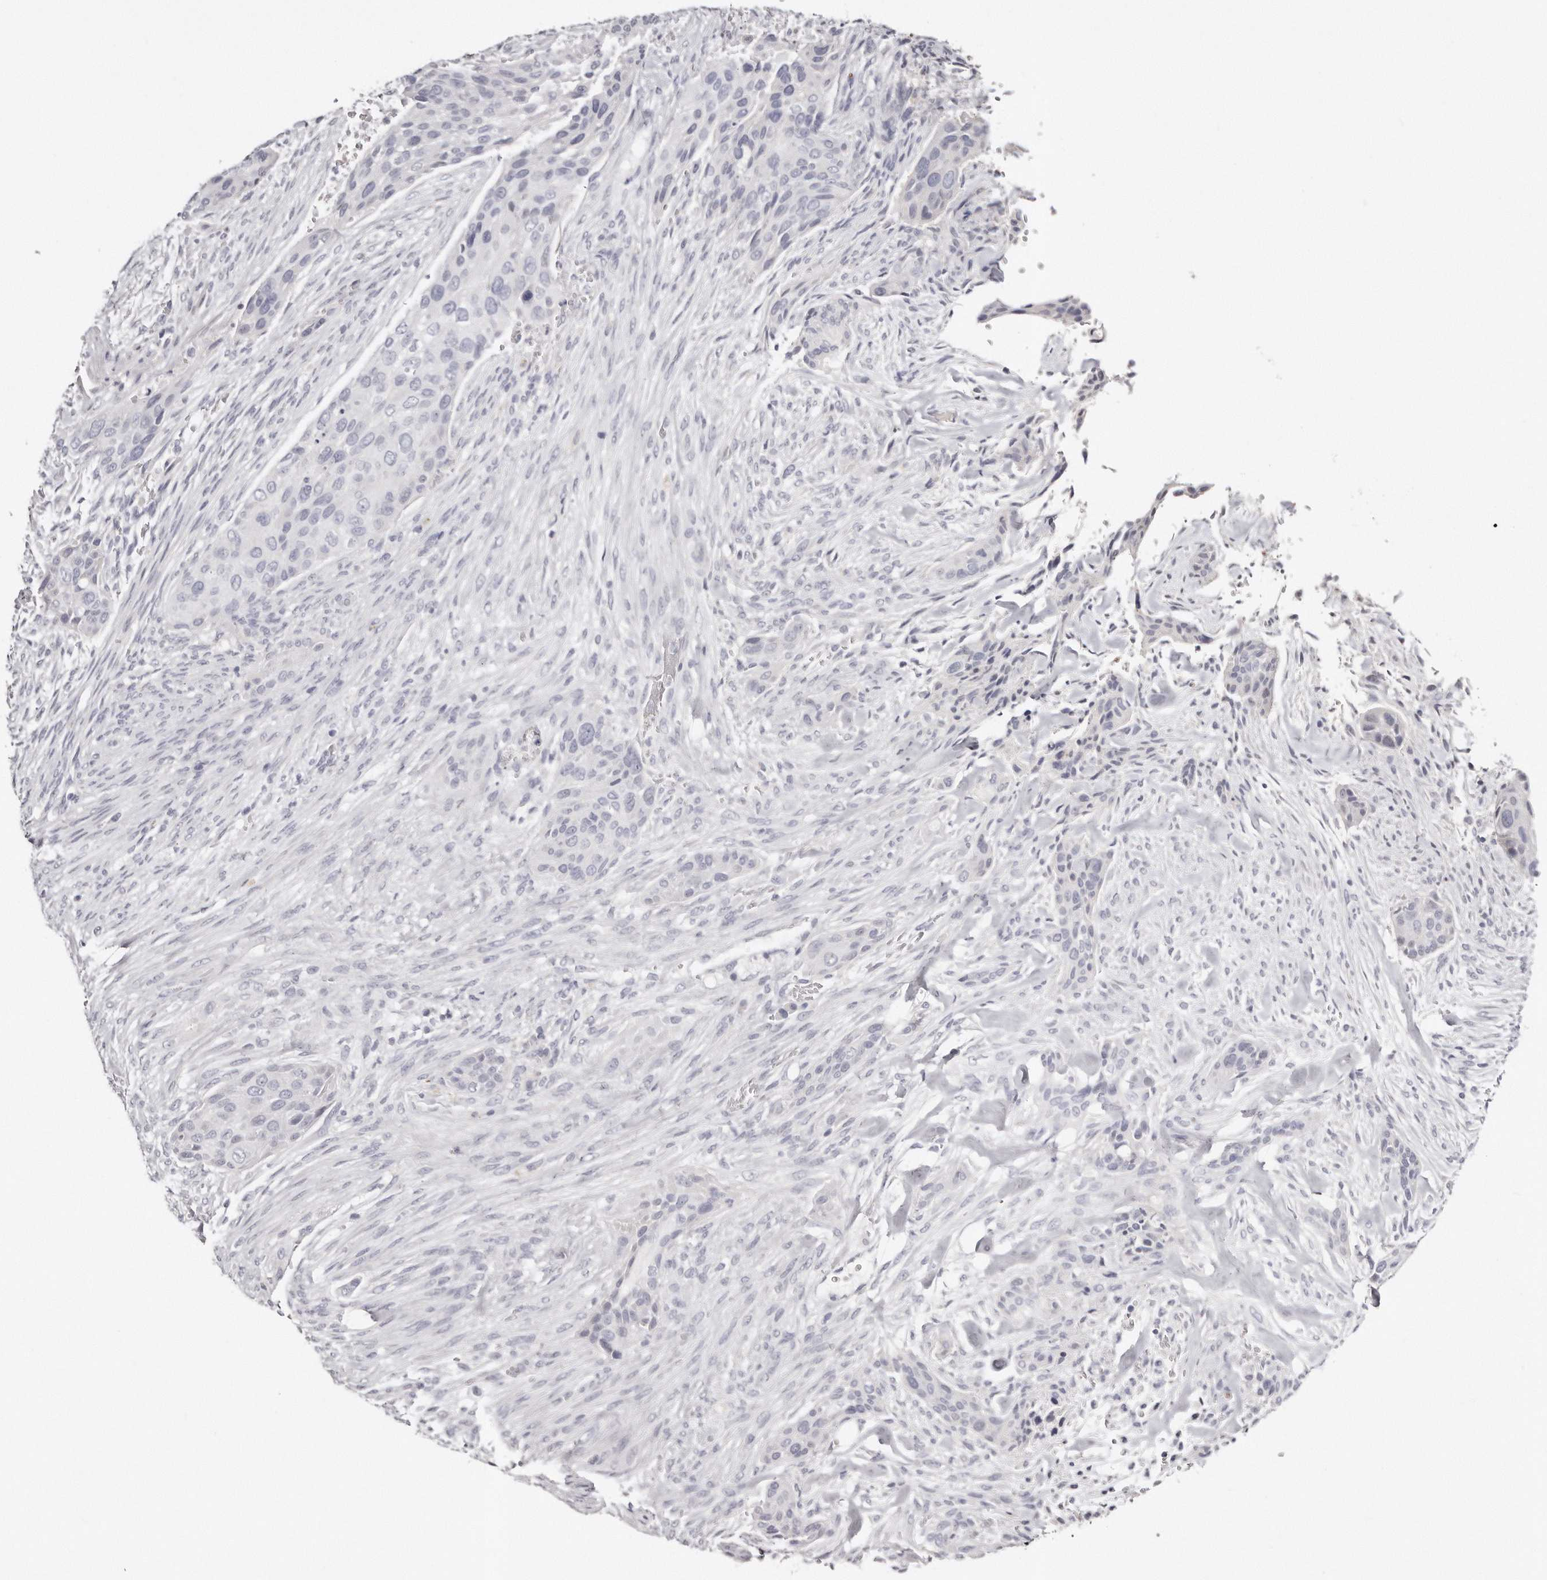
{"staining": {"intensity": "negative", "quantity": "none", "location": "none"}, "tissue": "urothelial cancer", "cell_type": "Tumor cells", "image_type": "cancer", "snomed": [{"axis": "morphology", "description": "Urothelial carcinoma, High grade"}, {"axis": "topography", "description": "Urinary bladder"}], "caption": "Immunohistochemical staining of urothelial cancer displays no significant staining in tumor cells.", "gene": "AKNAD1", "patient": {"sex": "male", "age": 35}}